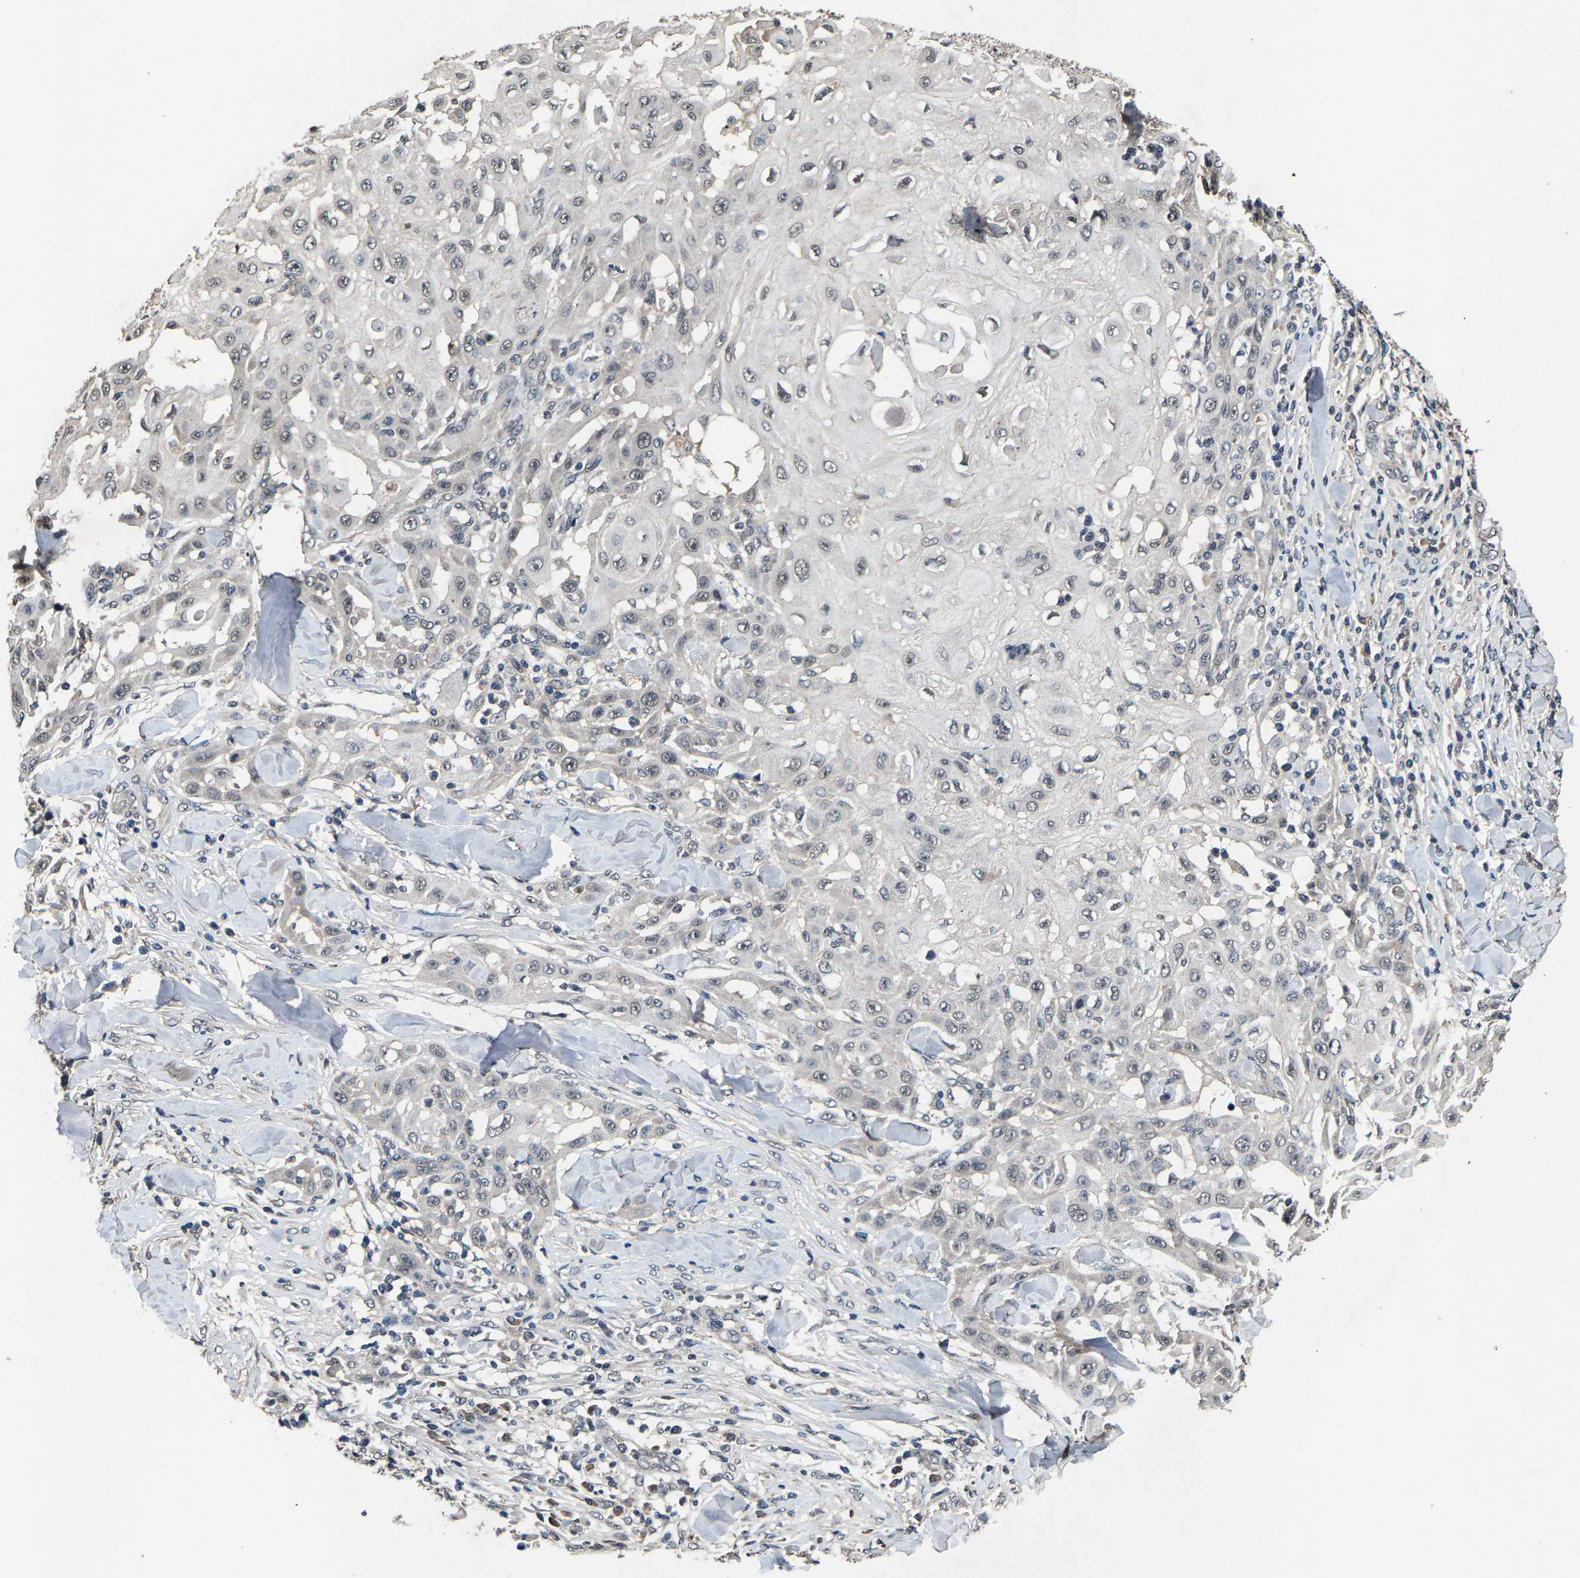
{"staining": {"intensity": "weak", "quantity": "<25%", "location": "nuclear"}, "tissue": "skin cancer", "cell_type": "Tumor cells", "image_type": "cancer", "snomed": [{"axis": "morphology", "description": "Squamous cell carcinoma, NOS"}, {"axis": "topography", "description": "Skin"}], "caption": "Immunohistochemistry (IHC) photomicrograph of neoplastic tissue: human skin cancer (squamous cell carcinoma) stained with DAB (3,3'-diaminobenzidine) shows no significant protein positivity in tumor cells.", "gene": "HUWE1", "patient": {"sex": "male", "age": 24}}